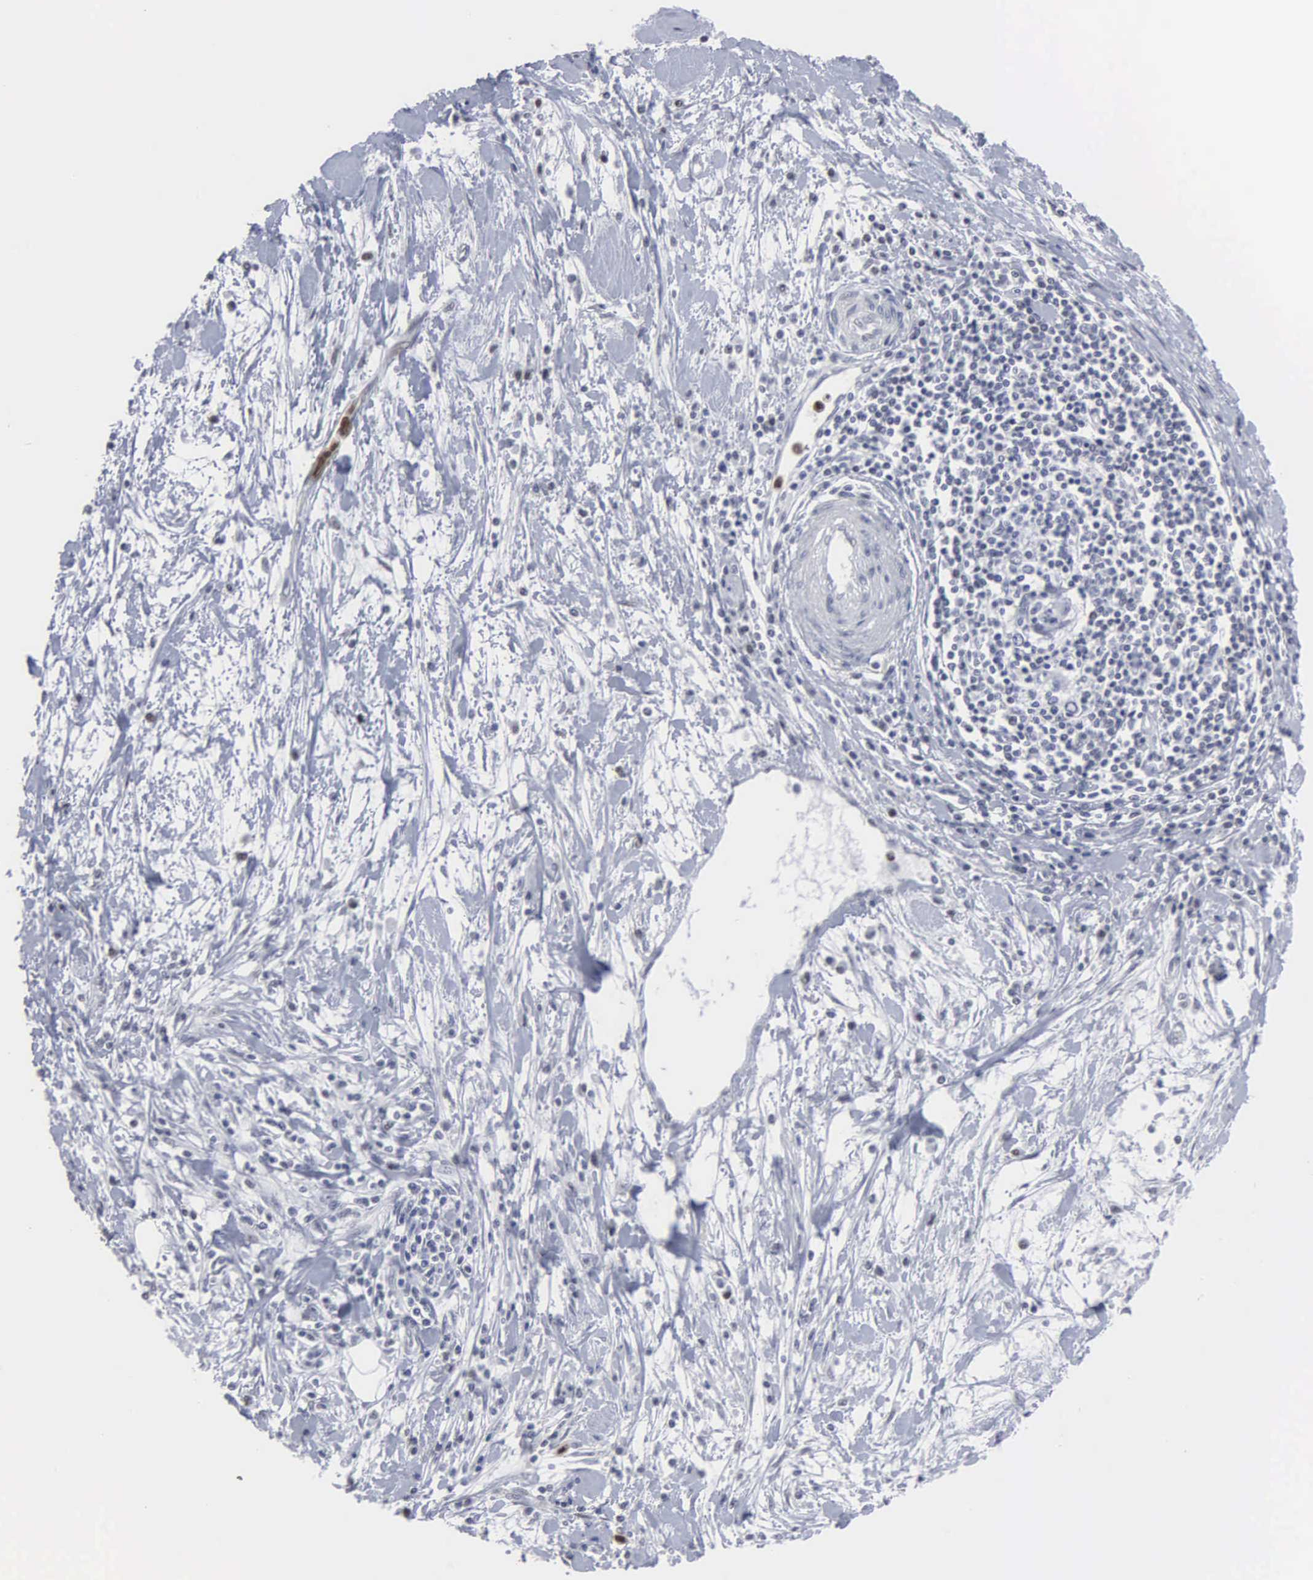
{"staining": {"intensity": "negative", "quantity": "none", "location": "none"}, "tissue": "pancreatic cancer", "cell_type": "Tumor cells", "image_type": "cancer", "snomed": [{"axis": "morphology", "description": "Adenocarcinoma, NOS"}, {"axis": "topography", "description": "Pancreas"}], "caption": "This is a image of immunohistochemistry (IHC) staining of adenocarcinoma (pancreatic), which shows no staining in tumor cells.", "gene": "SPIN3", "patient": {"sex": "female", "age": 57}}